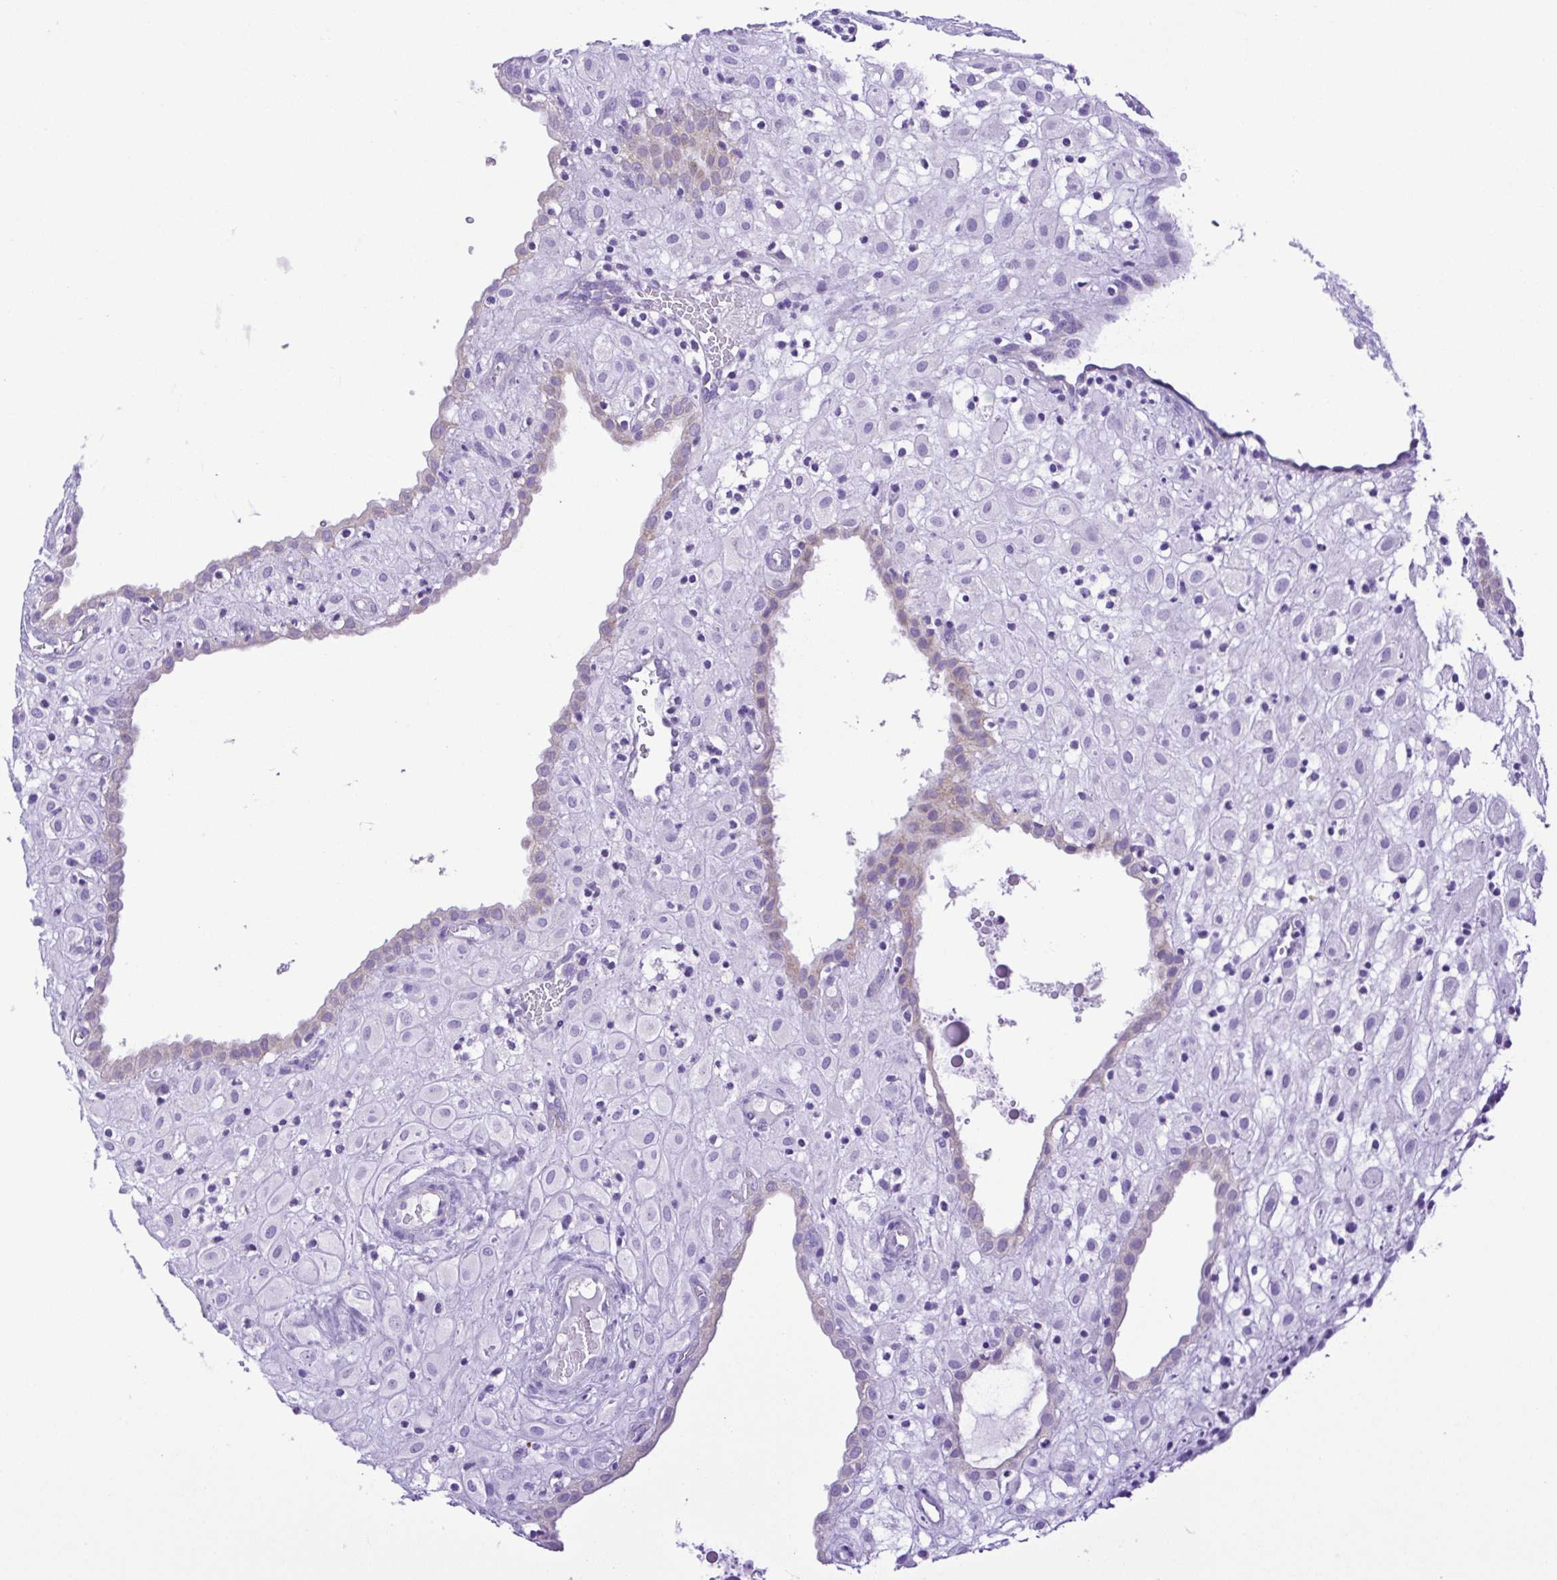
{"staining": {"intensity": "negative", "quantity": "none", "location": "none"}, "tissue": "placenta", "cell_type": "Decidual cells", "image_type": "normal", "snomed": [{"axis": "morphology", "description": "Normal tissue, NOS"}, {"axis": "topography", "description": "Placenta"}], "caption": "A high-resolution histopathology image shows immunohistochemistry (IHC) staining of normal placenta, which demonstrates no significant positivity in decidual cells. (DAB IHC, high magnification).", "gene": "SYT1", "patient": {"sex": "female", "age": 24}}